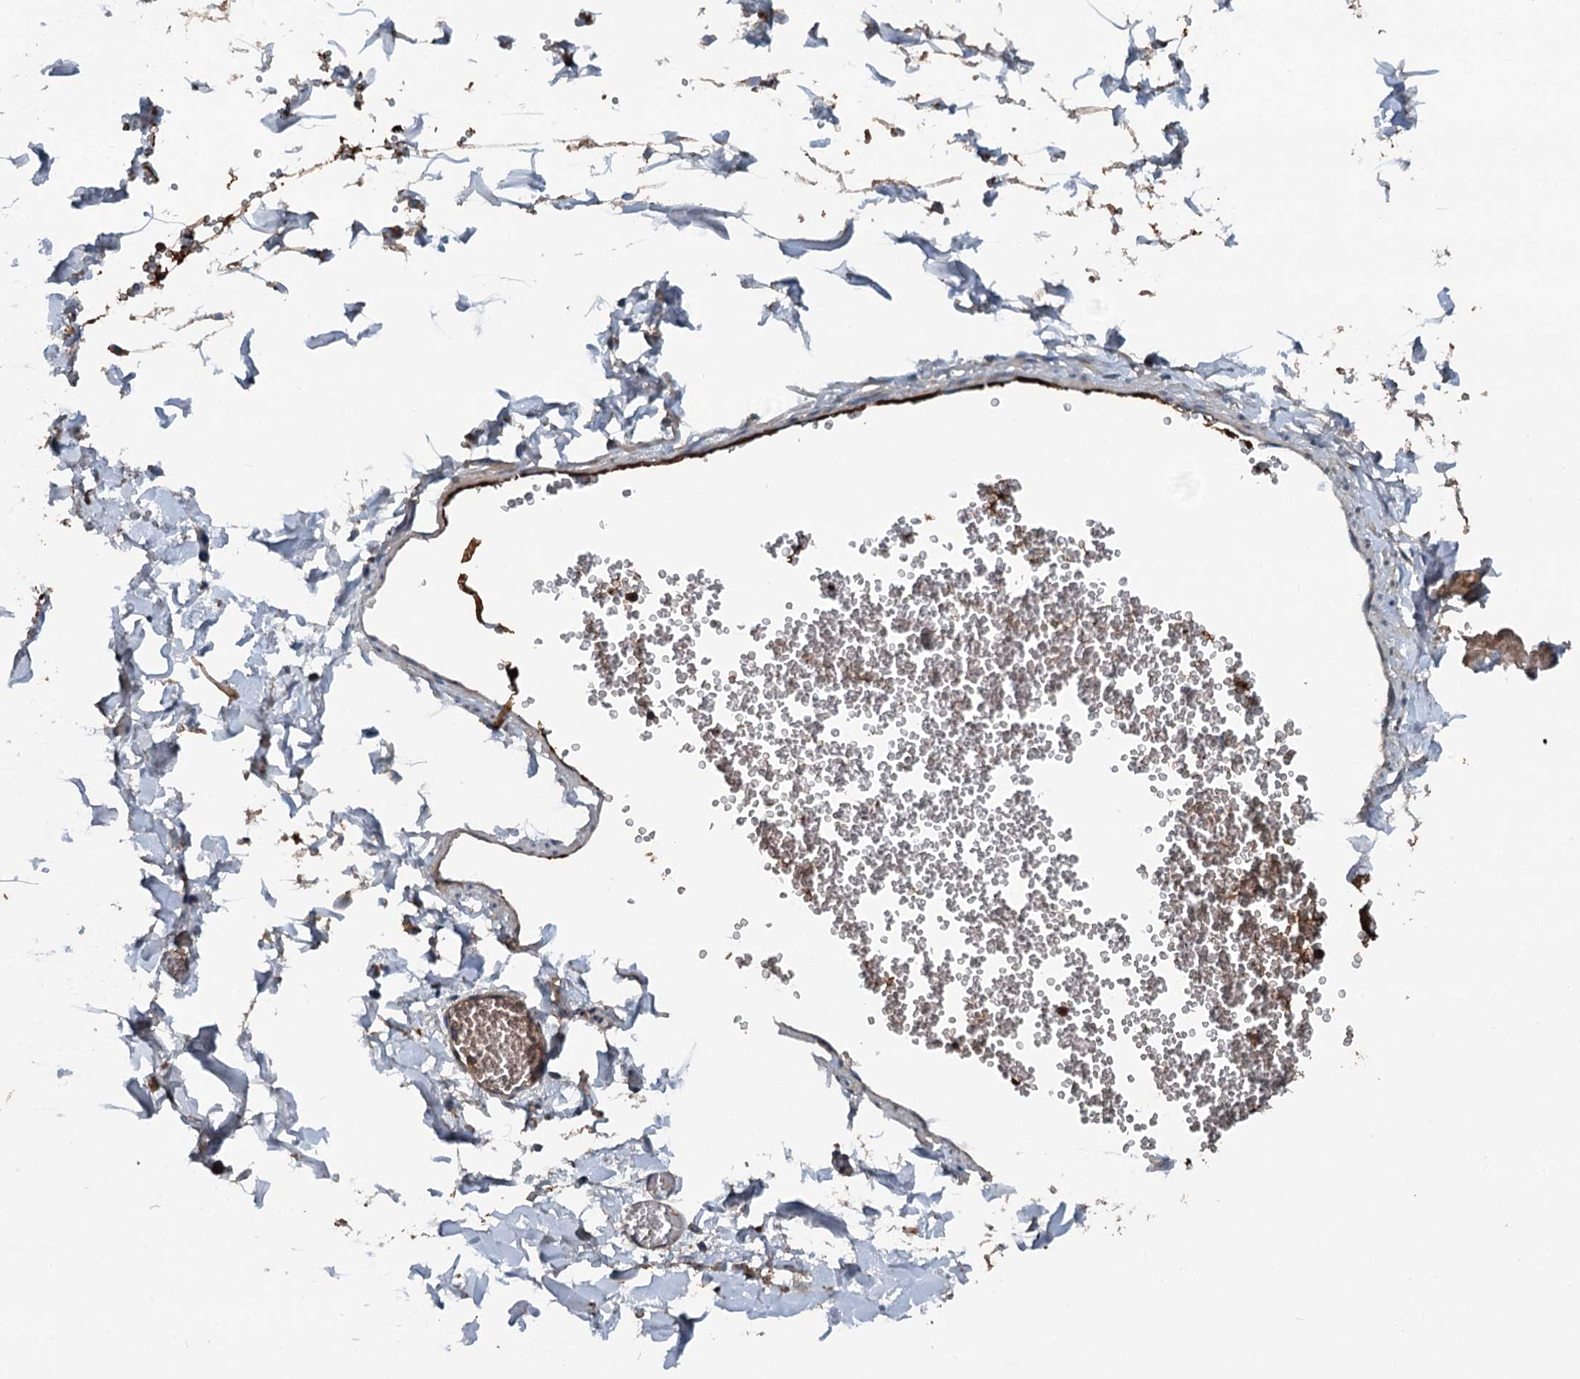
{"staining": {"intensity": "moderate", "quantity": "25%-75%", "location": "cytoplasmic/membranous"}, "tissue": "adipose tissue", "cell_type": "Adipocytes", "image_type": "normal", "snomed": [{"axis": "morphology", "description": "Normal tissue, NOS"}, {"axis": "topography", "description": "Gallbladder"}, {"axis": "topography", "description": "Peripheral nerve tissue"}], "caption": "Protein expression by immunohistochemistry (IHC) displays moderate cytoplasmic/membranous staining in approximately 25%-75% of adipocytes in normal adipose tissue. (DAB (3,3'-diaminobenzidine) = brown stain, brightfield microscopy at high magnification).", "gene": "PDSS1", "patient": {"sex": "male", "age": 38}}